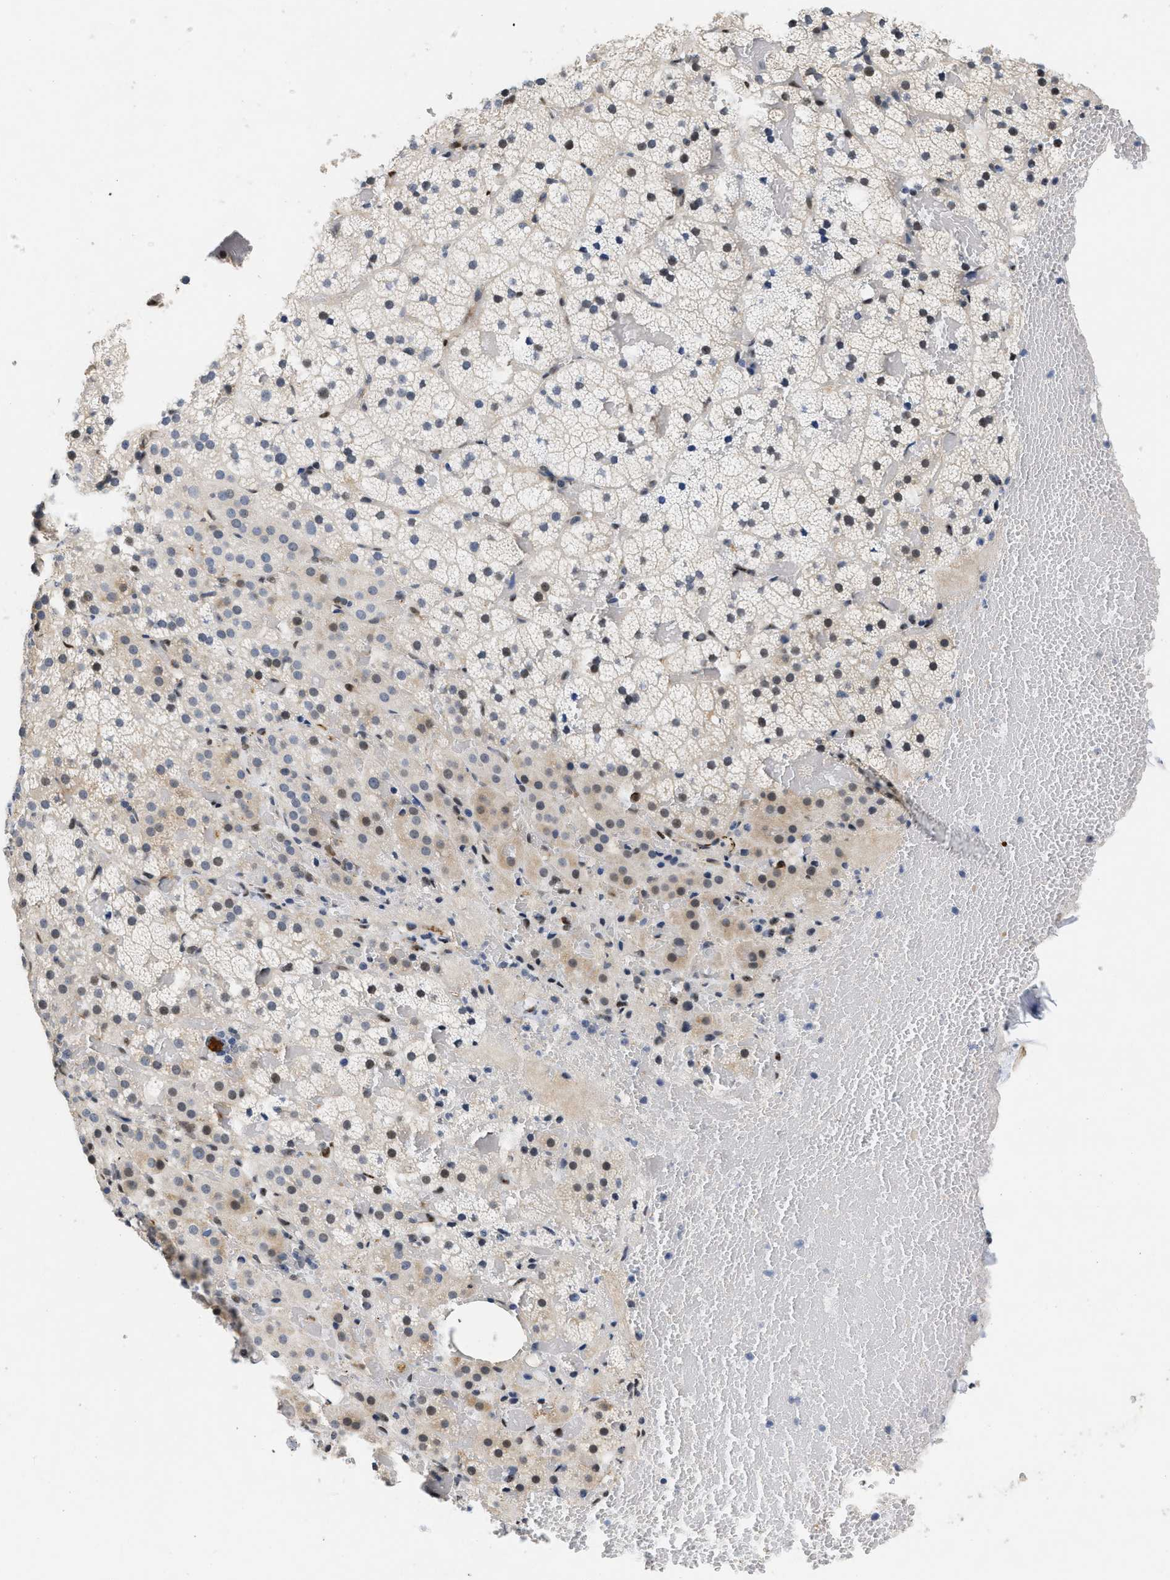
{"staining": {"intensity": "moderate", "quantity": "<25%", "location": "nuclear"}, "tissue": "adrenal gland", "cell_type": "Glandular cells", "image_type": "normal", "snomed": [{"axis": "morphology", "description": "Normal tissue, NOS"}, {"axis": "topography", "description": "Adrenal gland"}], "caption": "A high-resolution image shows IHC staining of normal adrenal gland, which displays moderate nuclear expression in about <25% of glandular cells.", "gene": "VIP", "patient": {"sex": "female", "age": 59}}